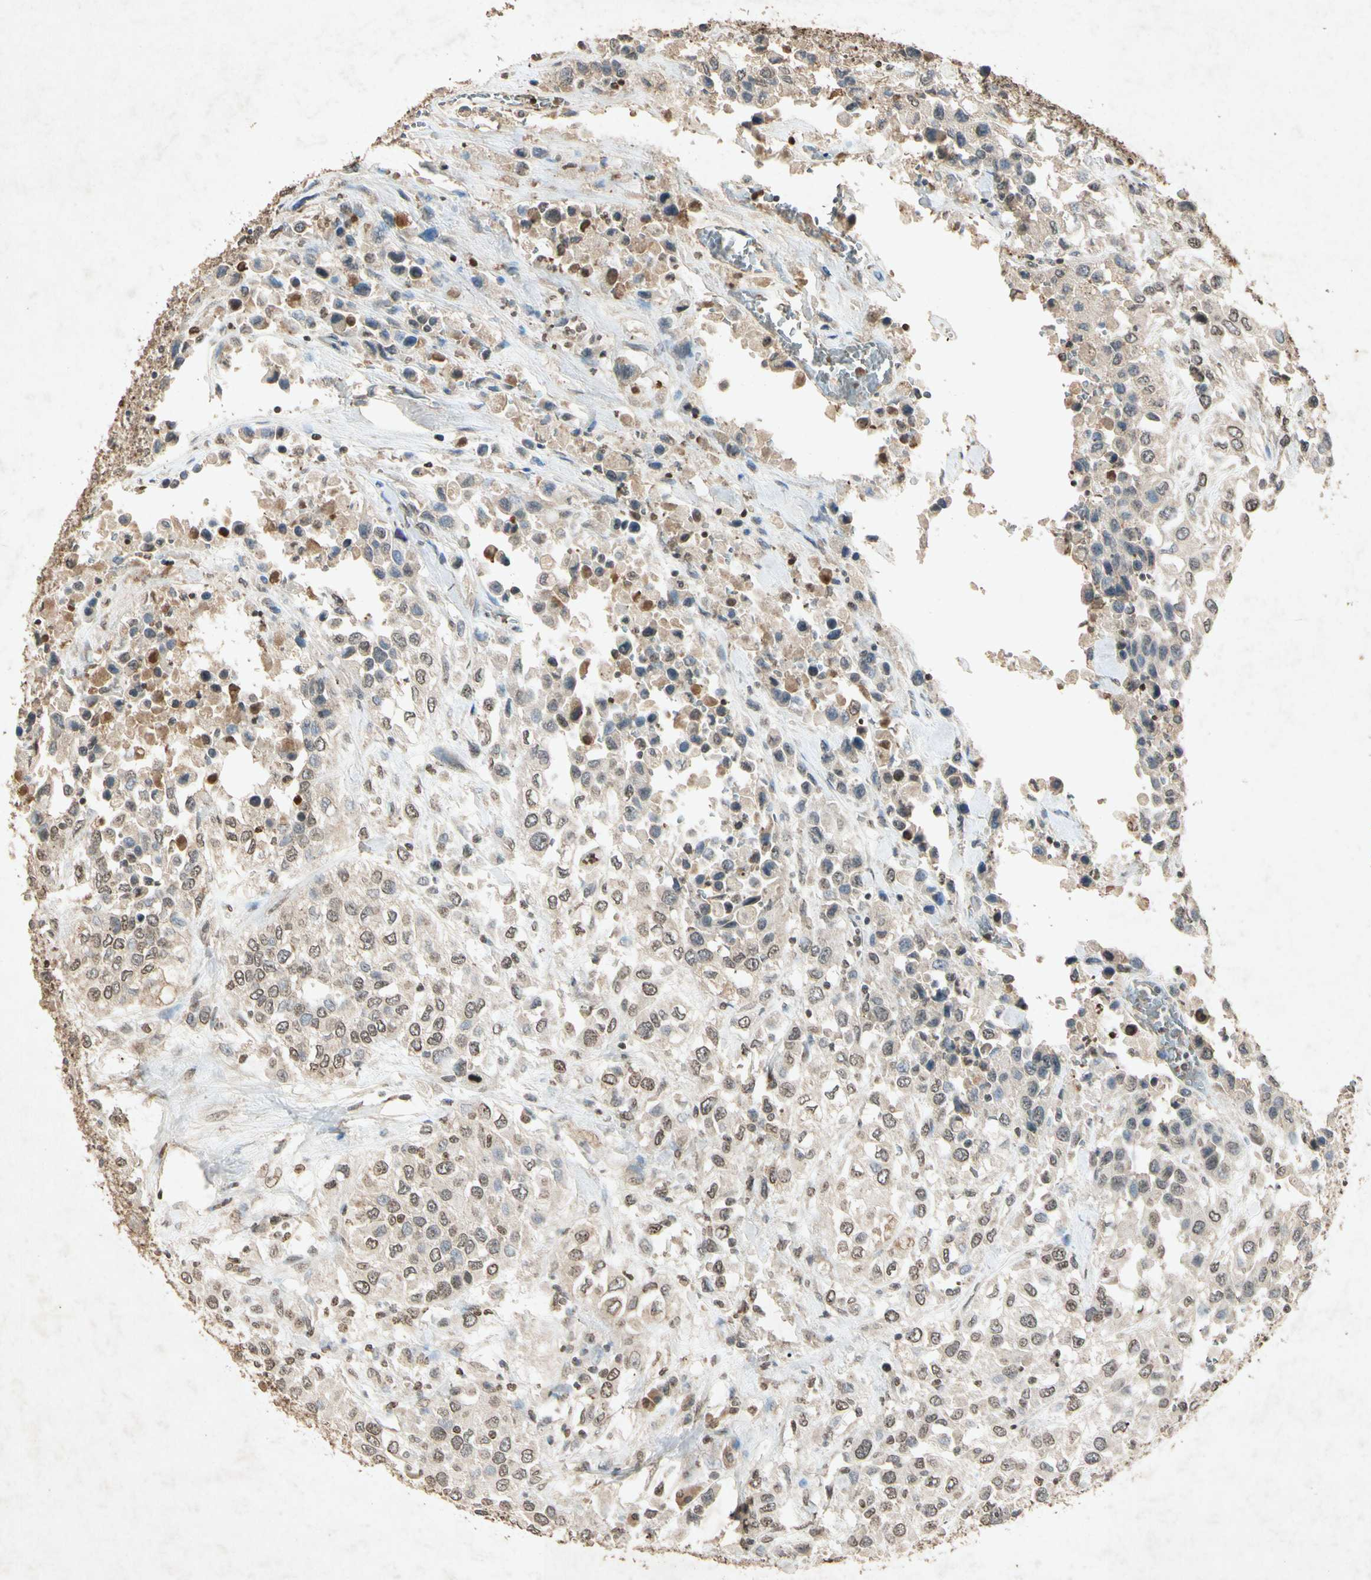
{"staining": {"intensity": "weak", "quantity": "25%-75%", "location": "cytoplasmic/membranous,nuclear"}, "tissue": "urothelial cancer", "cell_type": "Tumor cells", "image_type": "cancer", "snomed": [{"axis": "morphology", "description": "Urothelial carcinoma, High grade"}, {"axis": "topography", "description": "Urinary bladder"}], "caption": "This micrograph displays urothelial cancer stained with immunohistochemistry (IHC) to label a protein in brown. The cytoplasmic/membranous and nuclear of tumor cells show weak positivity for the protein. Nuclei are counter-stained blue.", "gene": "MSRB1", "patient": {"sex": "female", "age": 80}}